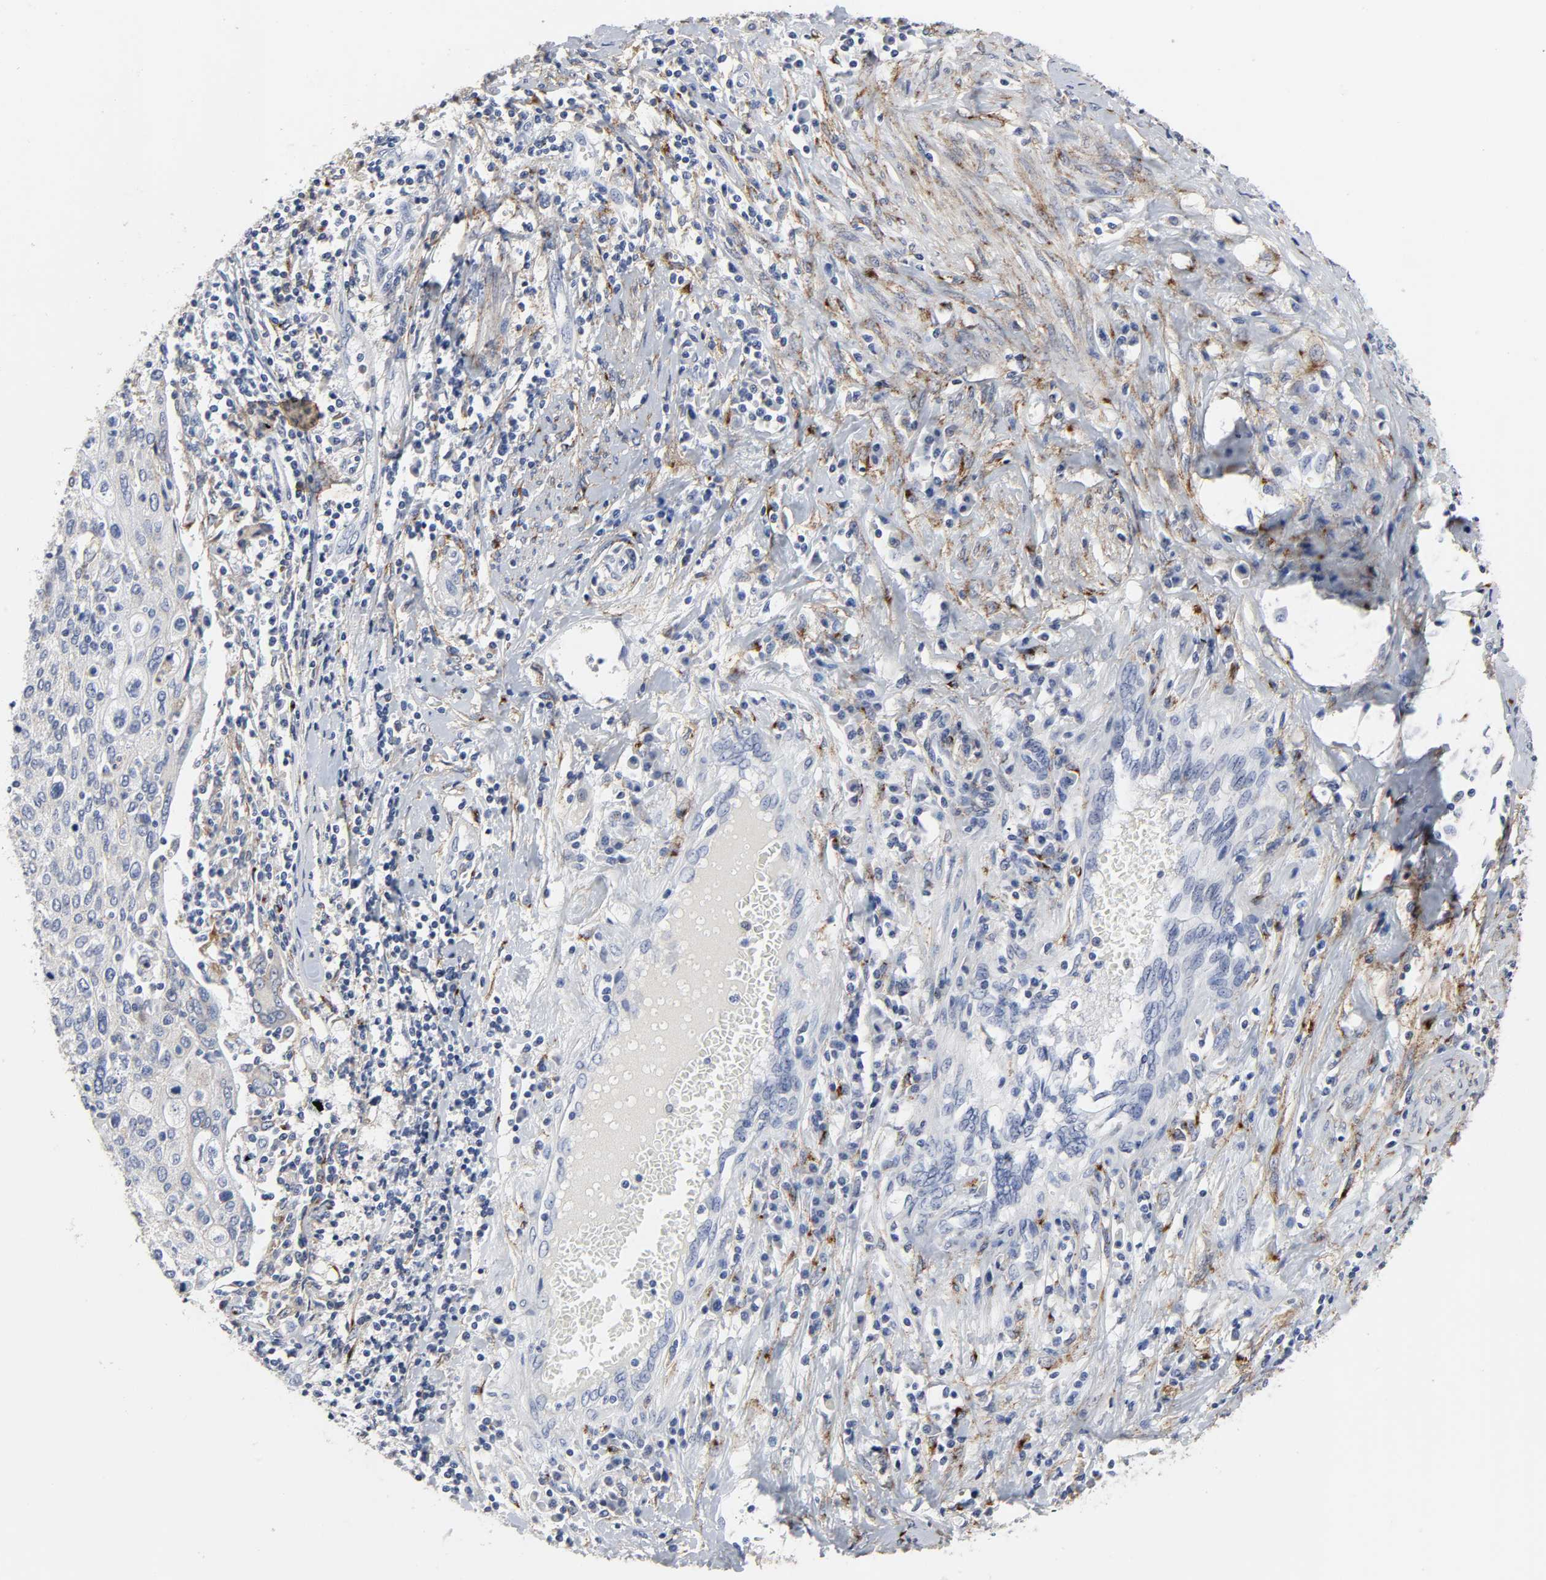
{"staining": {"intensity": "negative", "quantity": "none", "location": "none"}, "tissue": "cervical cancer", "cell_type": "Tumor cells", "image_type": "cancer", "snomed": [{"axis": "morphology", "description": "Squamous cell carcinoma, NOS"}, {"axis": "topography", "description": "Cervix"}], "caption": "Tumor cells are negative for protein expression in human squamous cell carcinoma (cervical).", "gene": "LRP1", "patient": {"sex": "female", "age": 40}}